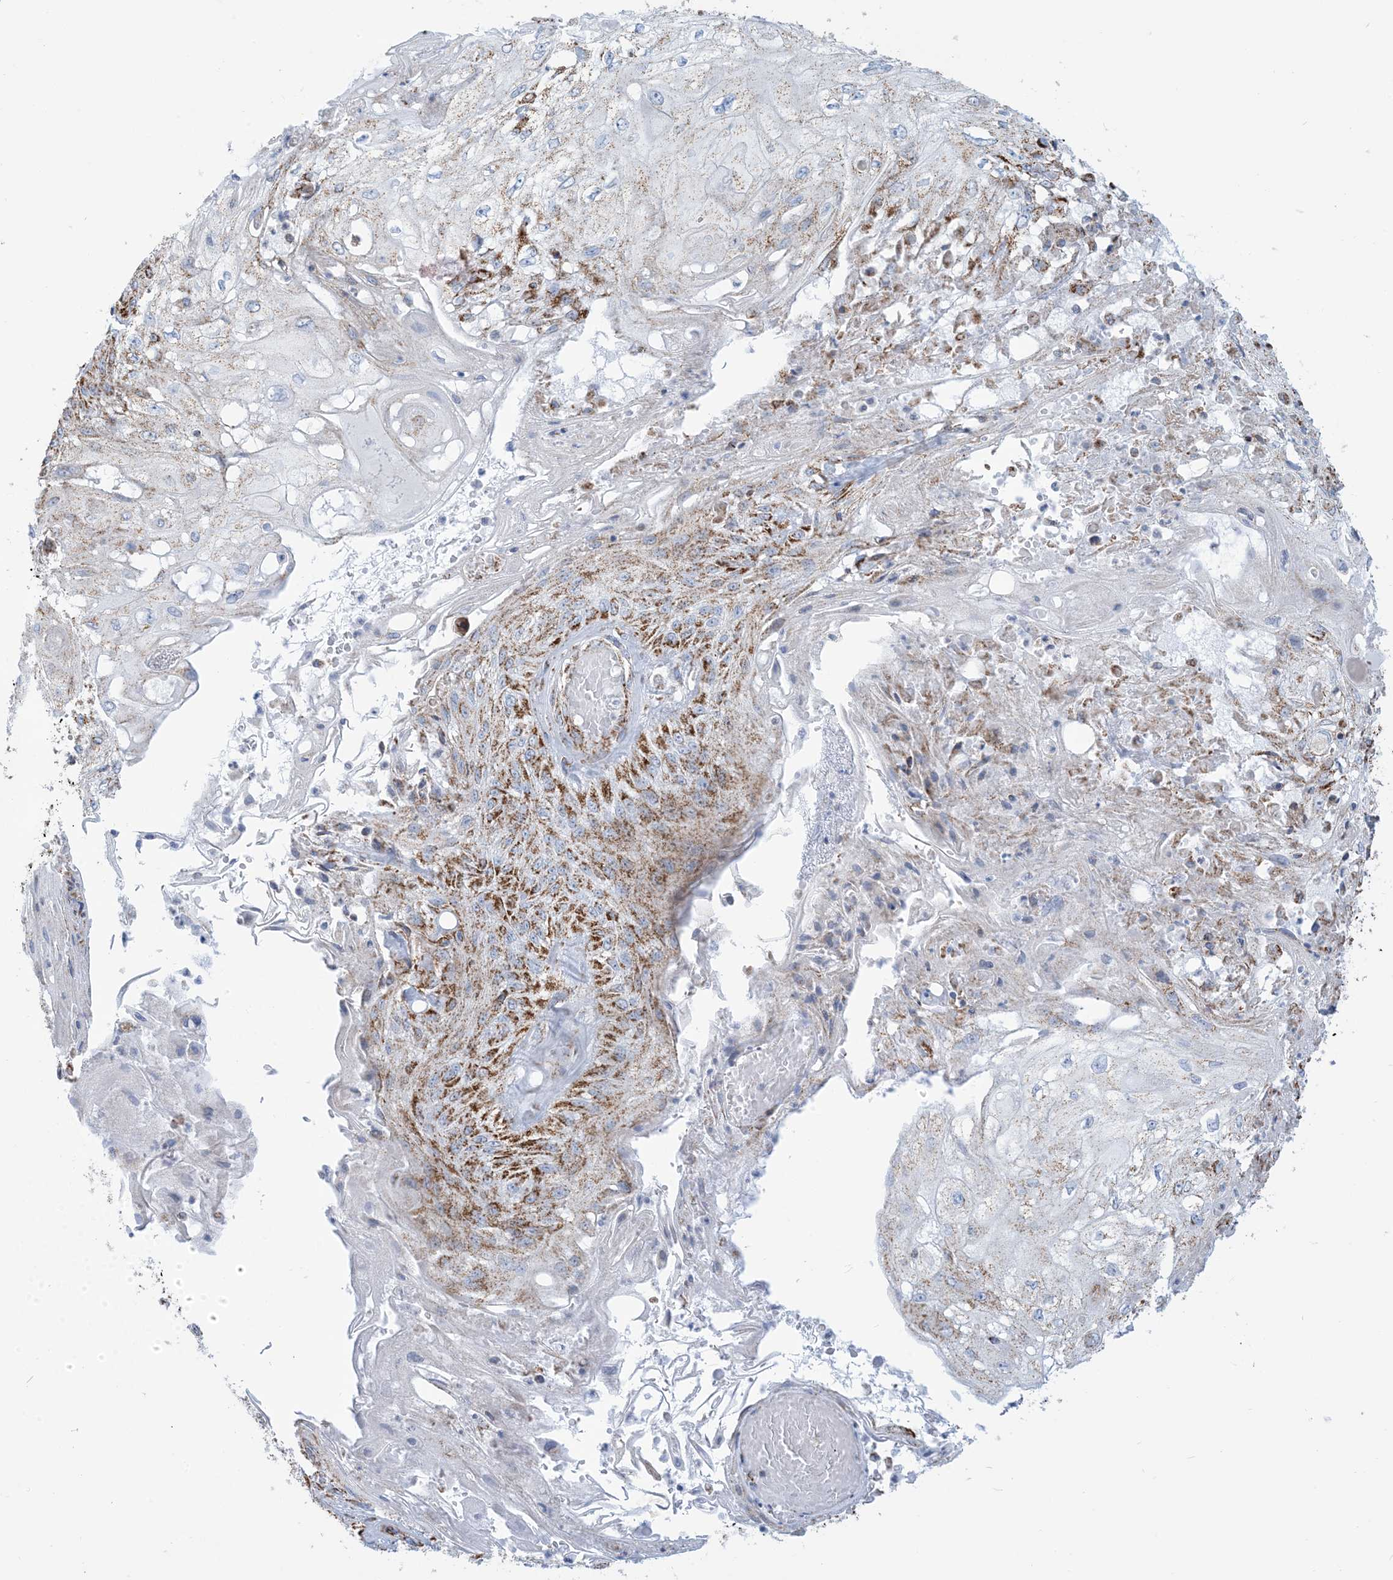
{"staining": {"intensity": "moderate", "quantity": ">75%", "location": "cytoplasmic/membranous"}, "tissue": "skin cancer", "cell_type": "Tumor cells", "image_type": "cancer", "snomed": [{"axis": "morphology", "description": "Squamous cell carcinoma, NOS"}, {"axis": "morphology", "description": "Squamous cell carcinoma, metastatic, NOS"}, {"axis": "topography", "description": "Skin"}, {"axis": "topography", "description": "Lymph node"}], "caption": "A brown stain highlights moderate cytoplasmic/membranous positivity of a protein in skin cancer tumor cells.", "gene": "SAMM50", "patient": {"sex": "male", "age": 75}}